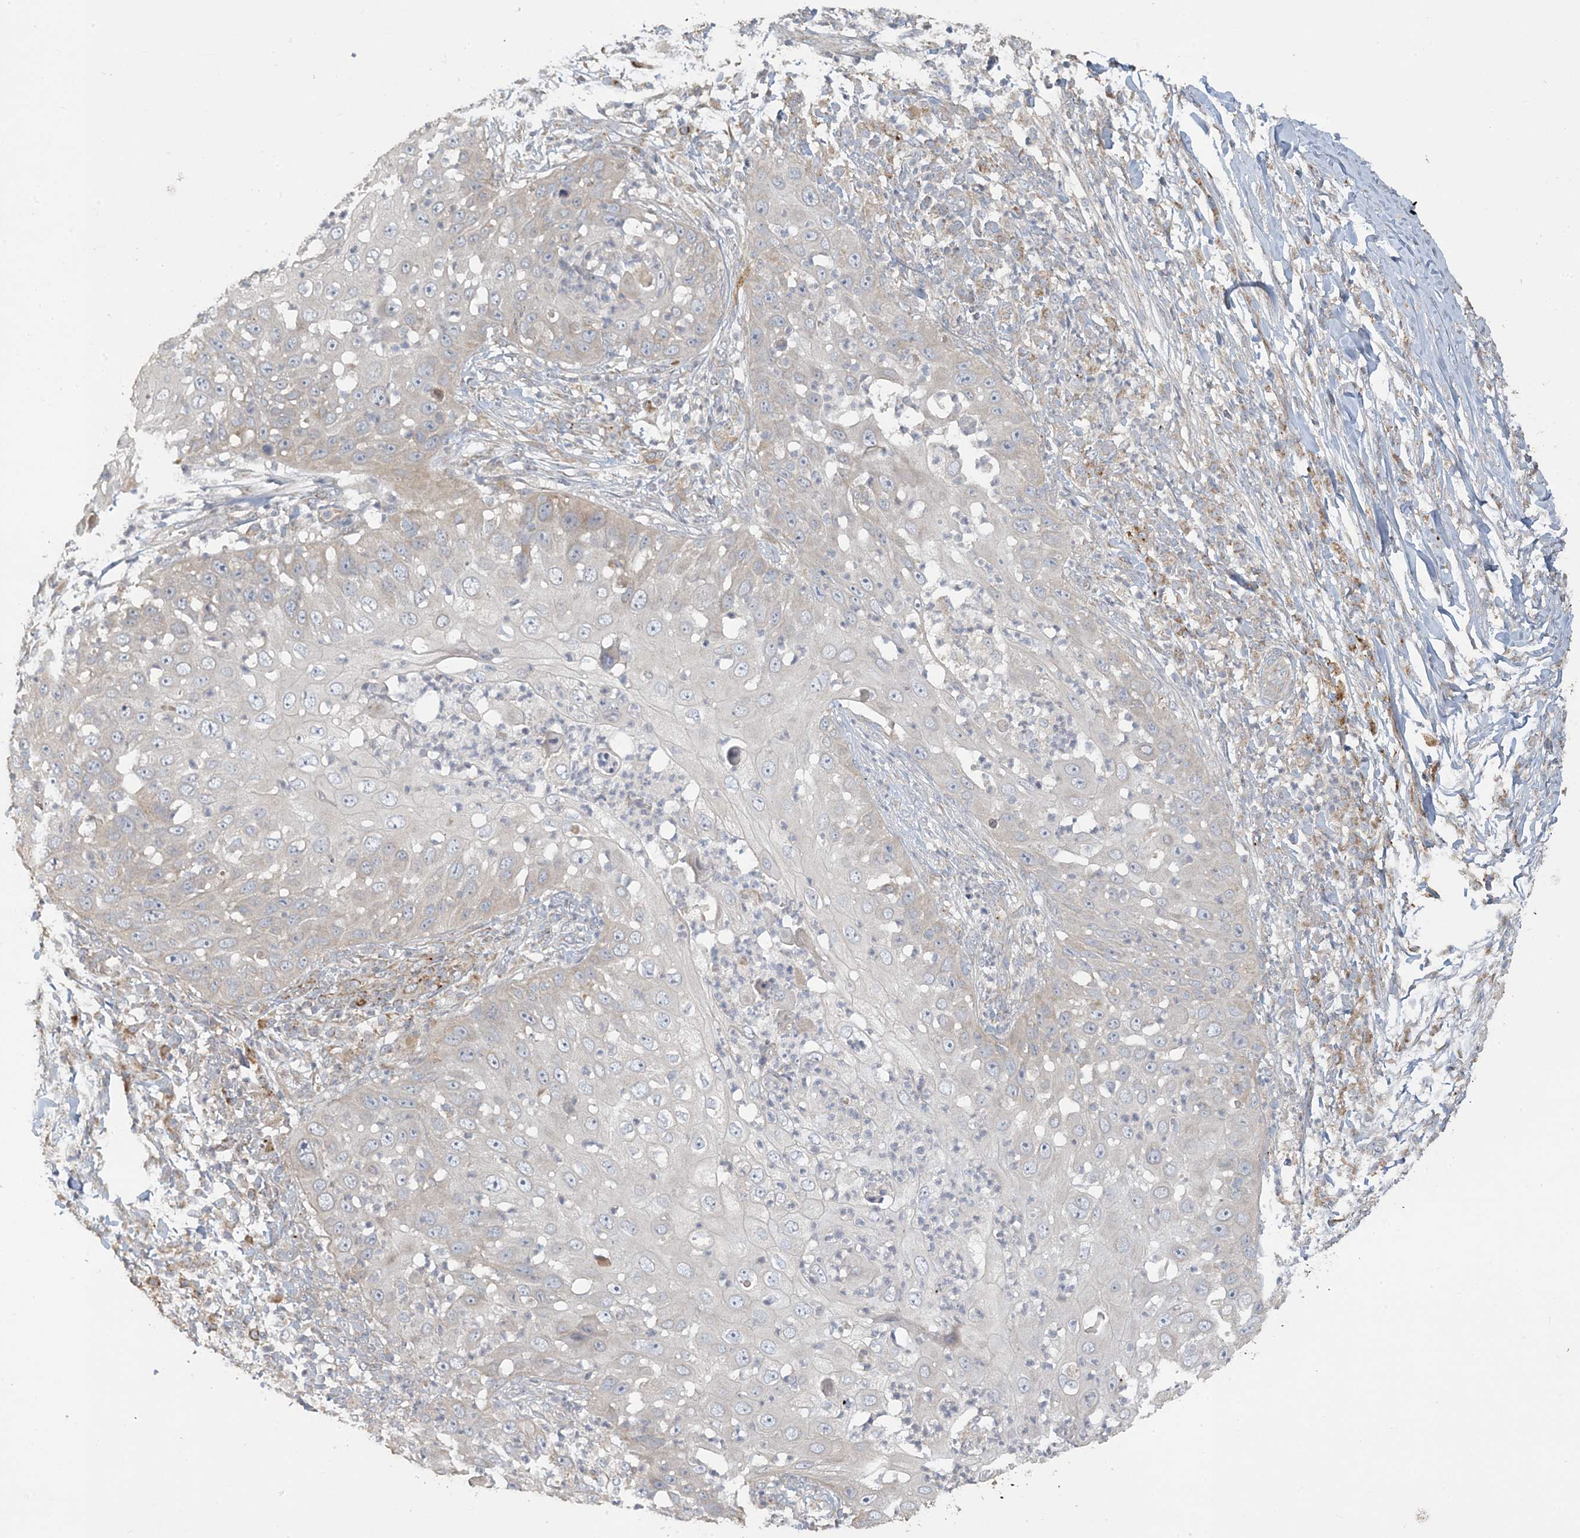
{"staining": {"intensity": "moderate", "quantity": "<25%", "location": "cytoplasmic/membranous"}, "tissue": "skin cancer", "cell_type": "Tumor cells", "image_type": "cancer", "snomed": [{"axis": "morphology", "description": "Squamous cell carcinoma, NOS"}, {"axis": "topography", "description": "Skin"}], "caption": "Brown immunohistochemical staining in squamous cell carcinoma (skin) shows moderate cytoplasmic/membranous staining in approximately <25% of tumor cells. The protein is stained brown, and the nuclei are stained in blue (DAB (3,3'-diaminobenzidine) IHC with brightfield microscopy, high magnification).", "gene": "LTN1", "patient": {"sex": "female", "age": 44}}